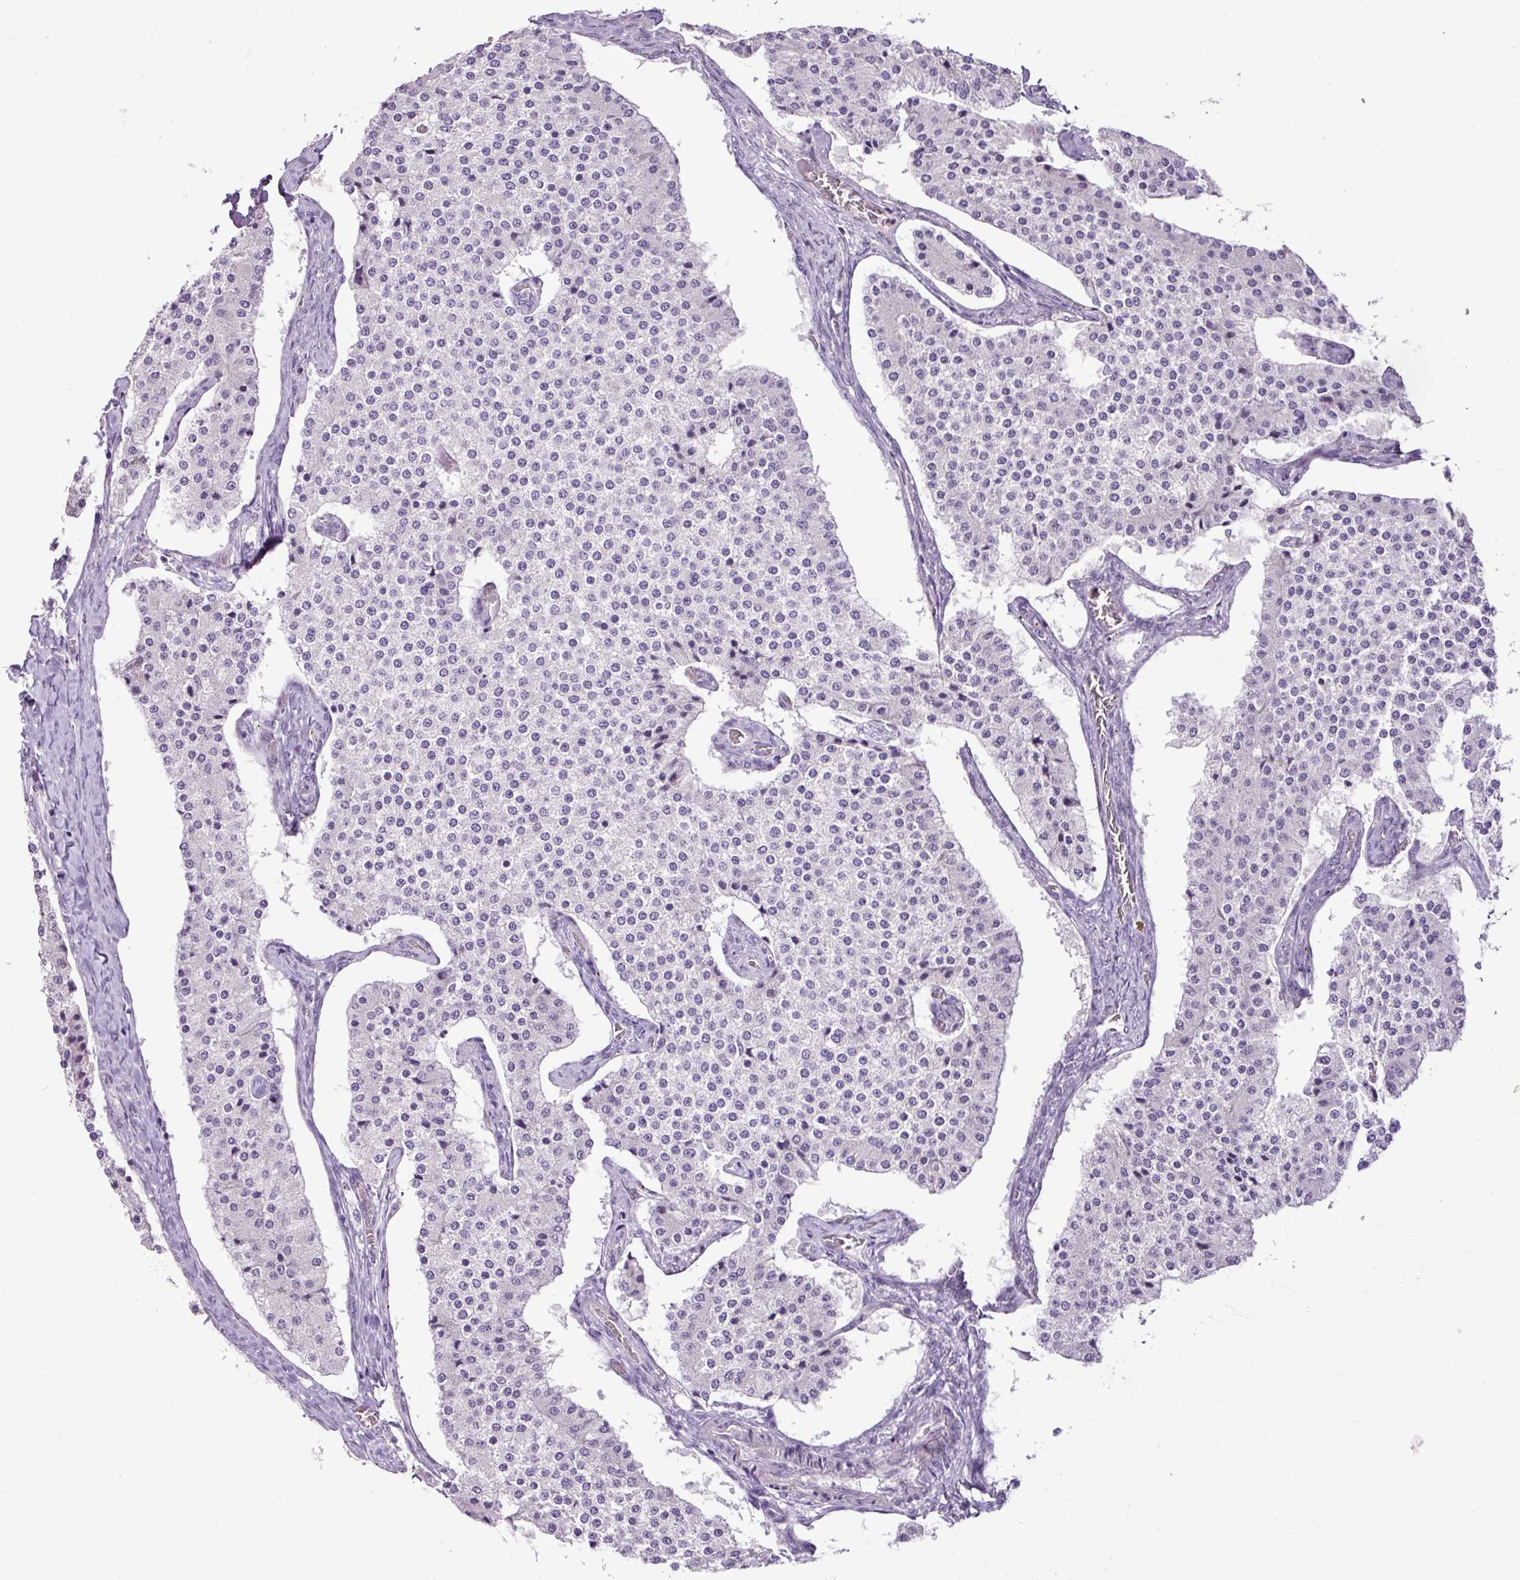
{"staining": {"intensity": "negative", "quantity": "none", "location": "none"}, "tissue": "carcinoid", "cell_type": "Tumor cells", "image_type": "cancer", "snomed": [{"axis": "morphology", "description": "Carcinoid, malignant, NOS"}, {"axis": "topography", "description": "Colon"}], "caption": "A histopathology image of human malignant carcinoid is negative for staining in tumor cells.", "gene": "DNAJB13", "patient": {"sex": "female", "age": 52}}